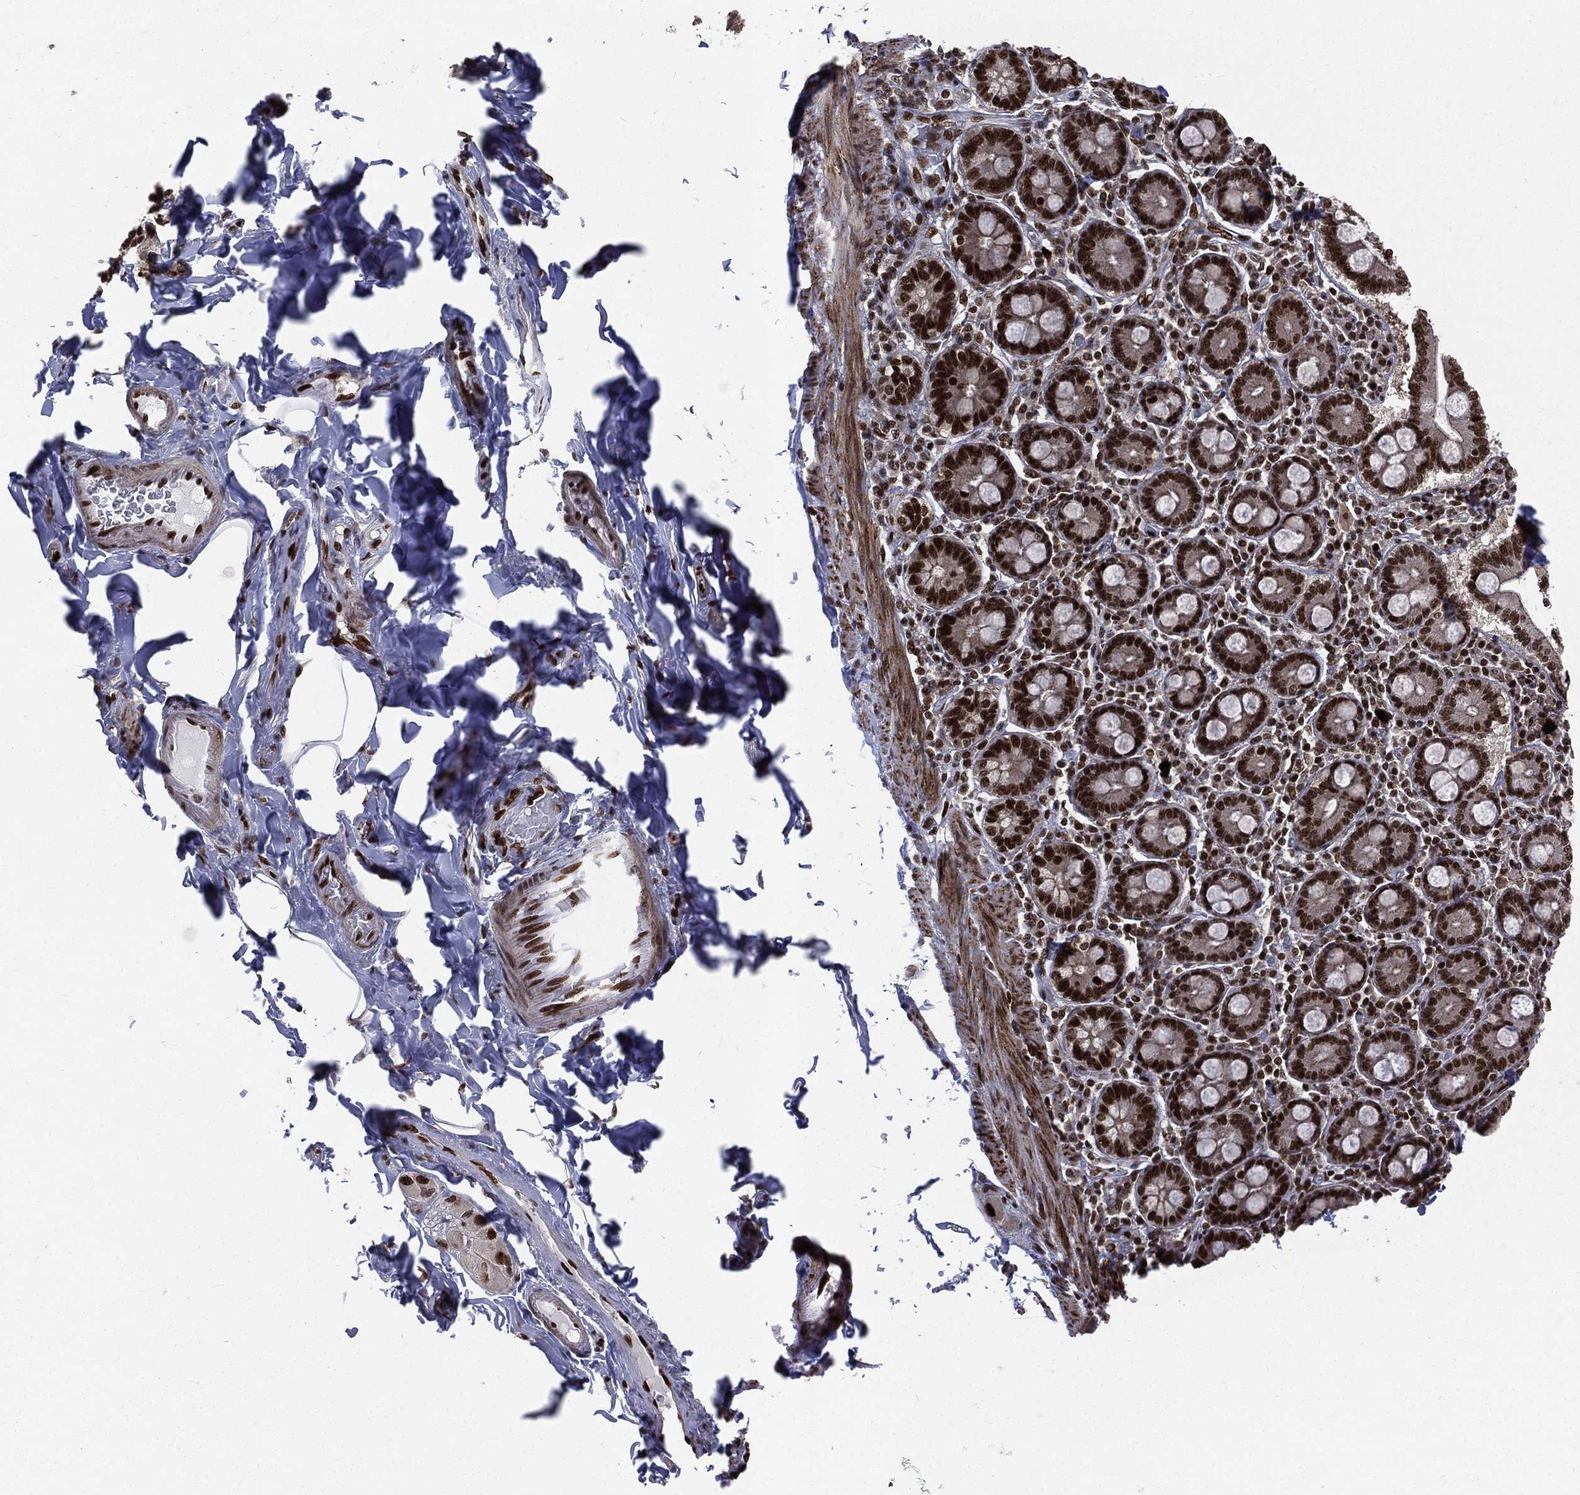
{"staining": {"intensity": "strong", "quantity": "<25%", "location": "nuclear"}, "tissue": "soft tissue", "cell_type": "Fibroblasts", "image_type": "normal", "snomed": [{"axis": "morphology", "description": "Normal tissue, NOS"}, {"axis": "topography", "description": "Smooth muscle"}, {"axis": "topography", "description": "Duodenum"}, {"axis": "topography", "description": "Peripheral nerve tissue"}], "caption": "A medium amount of strong nuclear expression is identified in about <25% of fibroblasts in benign soft tissue.", "gene": "POLB", "patient": {"sex": "female", "age": 61}}